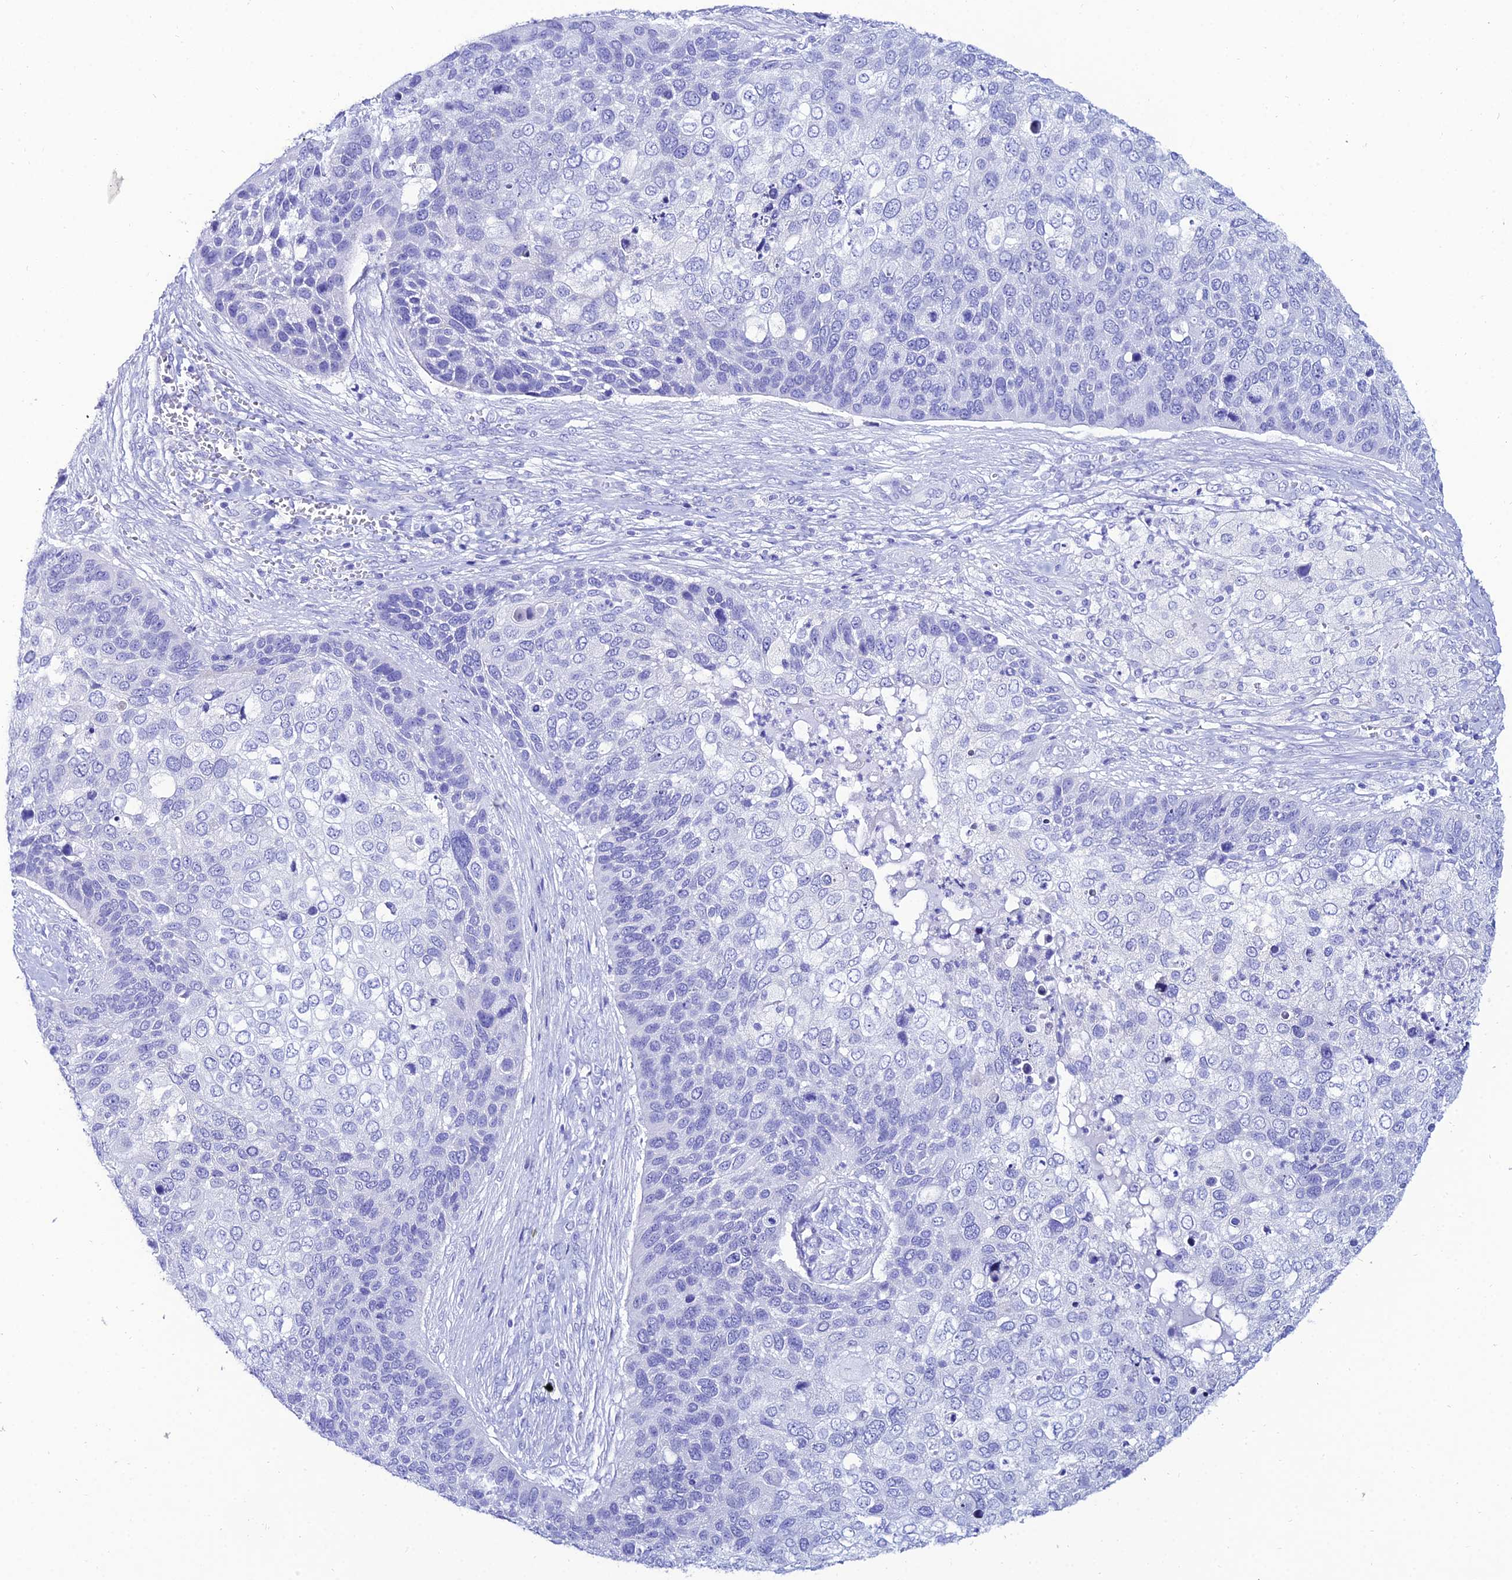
{"staining": {"intensity": "negative", "quantity": "none", "location": "none"}, "tissue": "skin cancer", "cell_type": "Tumor cells", "image_type": "cancer", "snomed": [{"axis": "morphology", "description": "Basal cell carcinoma"}, {"axis": "topography", "description": "Skin"}], "caption": "DAB (3,3'-diaminobenzidine) immunohistochemical staining of skin cancer (basal cell carcinoma) displays no significant expression in tumor cells.", "gene": "OR4D5", "patient": {"sex": "female", "age": 74}}